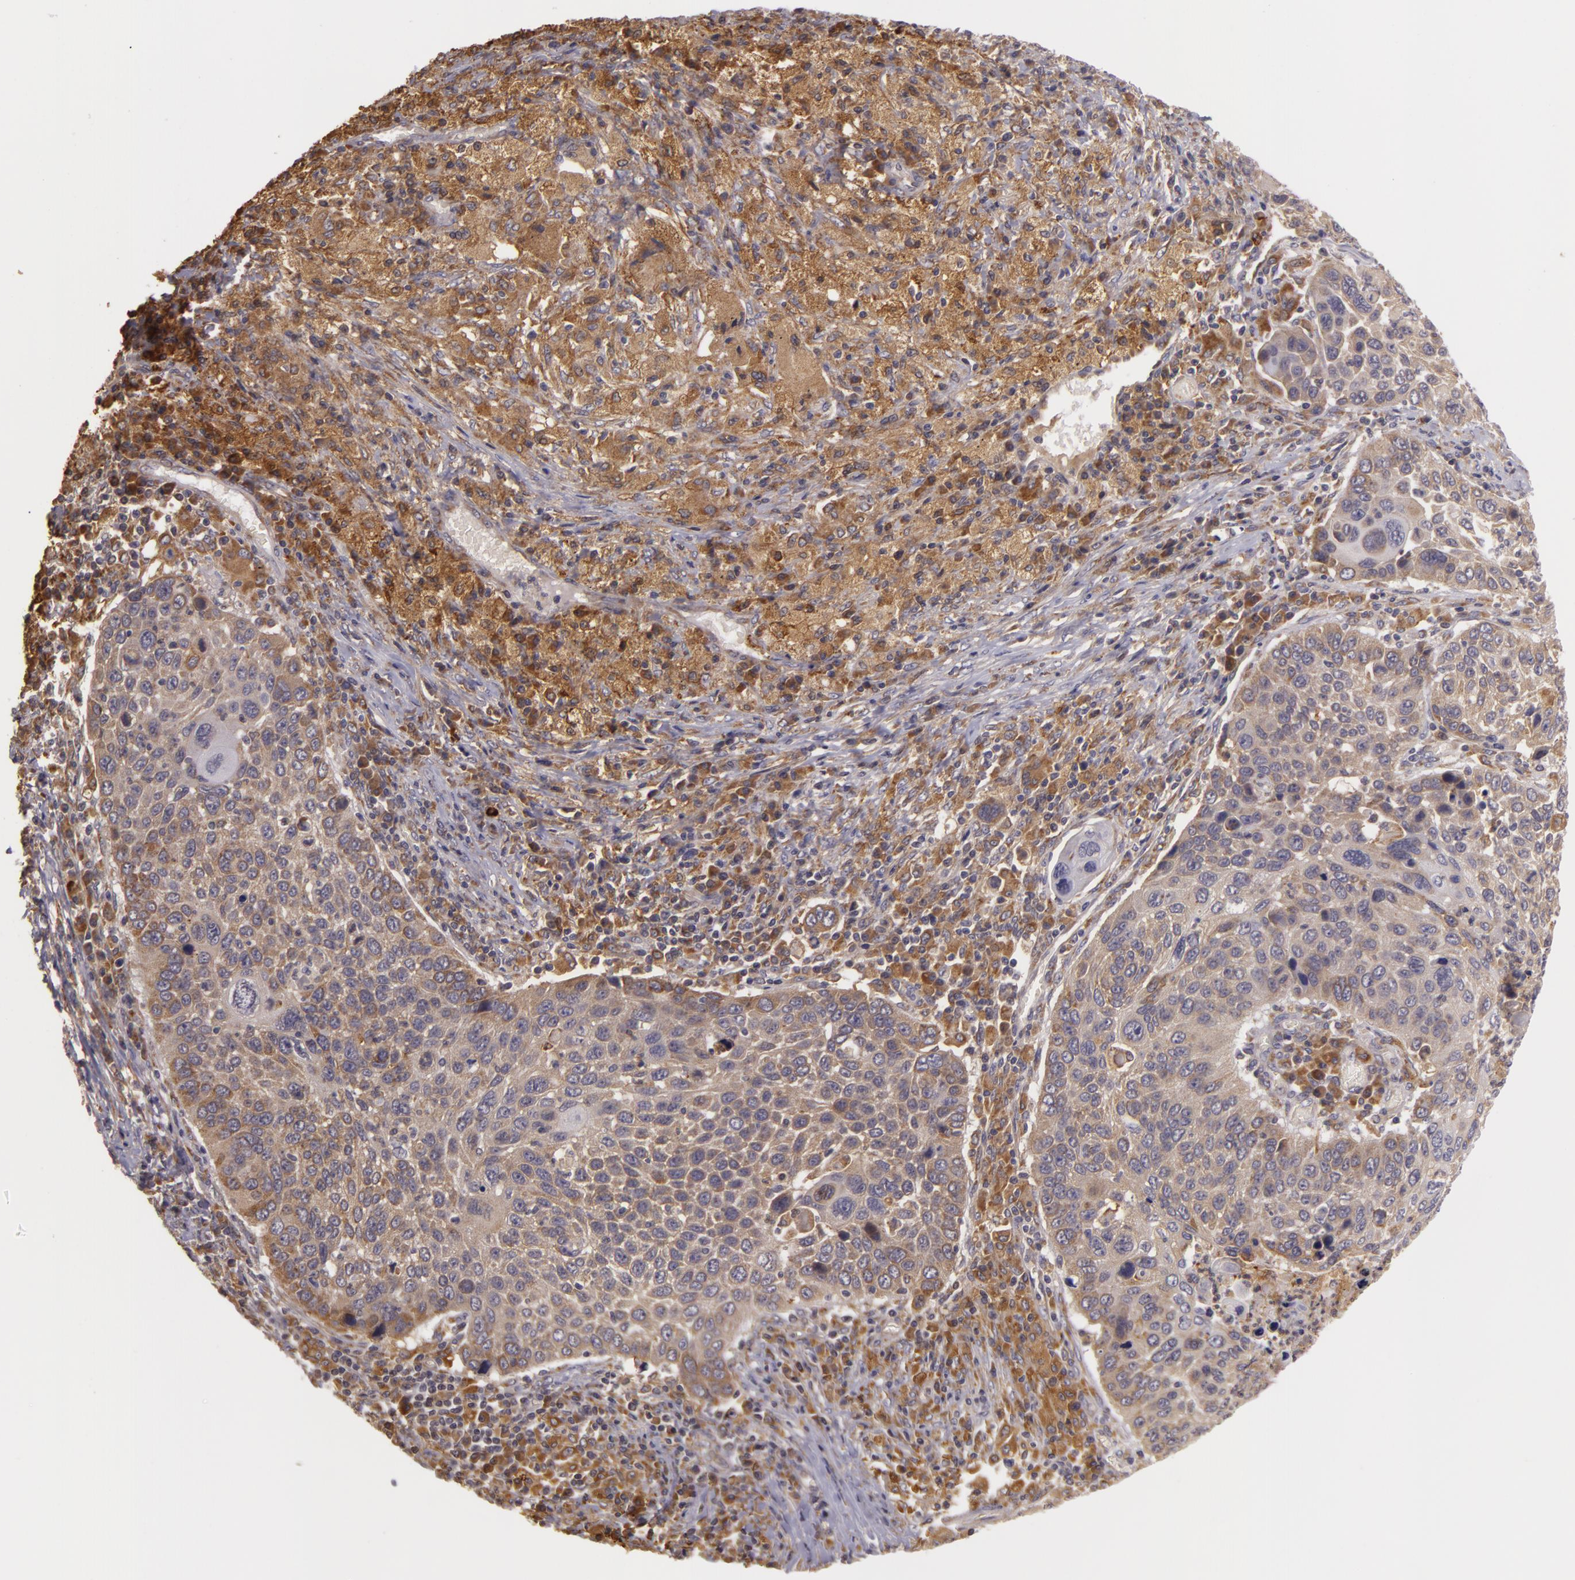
{"staining": {"intensity": "moderate", "quantity": "25%-75%", "location": "cytoplasmic/membranous"}, "tissue": "lung cancer", "cell_type": "Tumor cells", "image_type": "cancer", "snomed": [{"axis": "morphology", "description": "Squamous cell carcinoma, NOS"}, {"axis": "topography", "description": "Lung"}], "caption": "There is medium levels of moderate cytoplasmic/membranous positivity in tumor cells of lung squamous cell carcinoma, as demonstrated by immunohistochemical staining (brown color).", "gene": "PPP1R3F", "patient": {"sex": "male", "age": 68}}